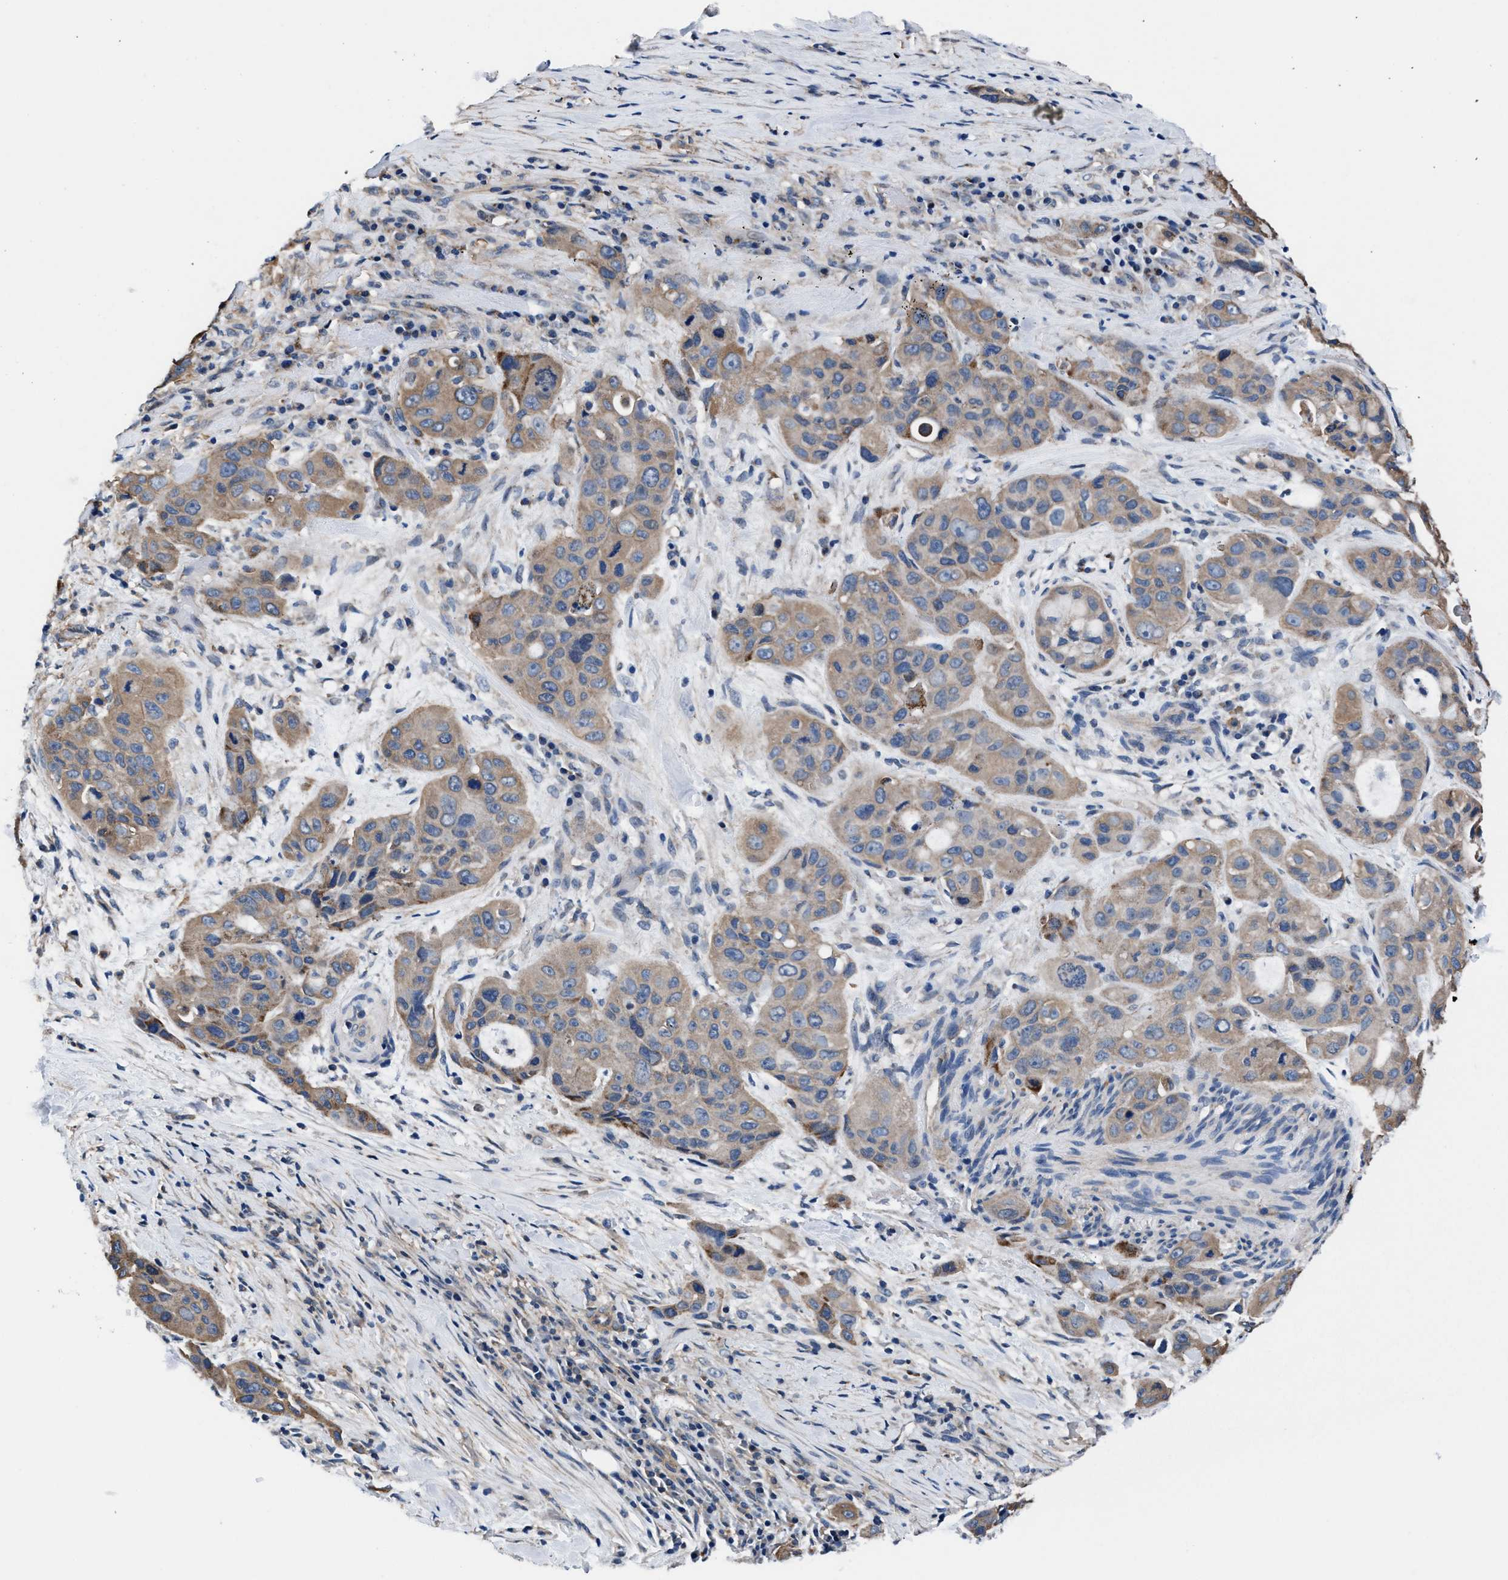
{"staining": {"intensity": "moderate", "quantity": ">75%", "location": "cytoplasmic/membranous"}, "tissue": "pancreatic cancer", "cell_type": "Tumor cells", "image_type": "cancer", "snomed": [{"axis": "morphology", "description": "Adenocarcinoma, NOS"}, {"axis": "topography", "description": "Pancreas"}], "caption": "The micrograph reveals immunohistochemical staining of adenocarcinoma (pancreatic). There is moderate cytoplasmic/membranous positivity is present in approximately >75% of tumor cells.", "gene": "NKTR", "patient": {"sex": "male", "age": 53}}